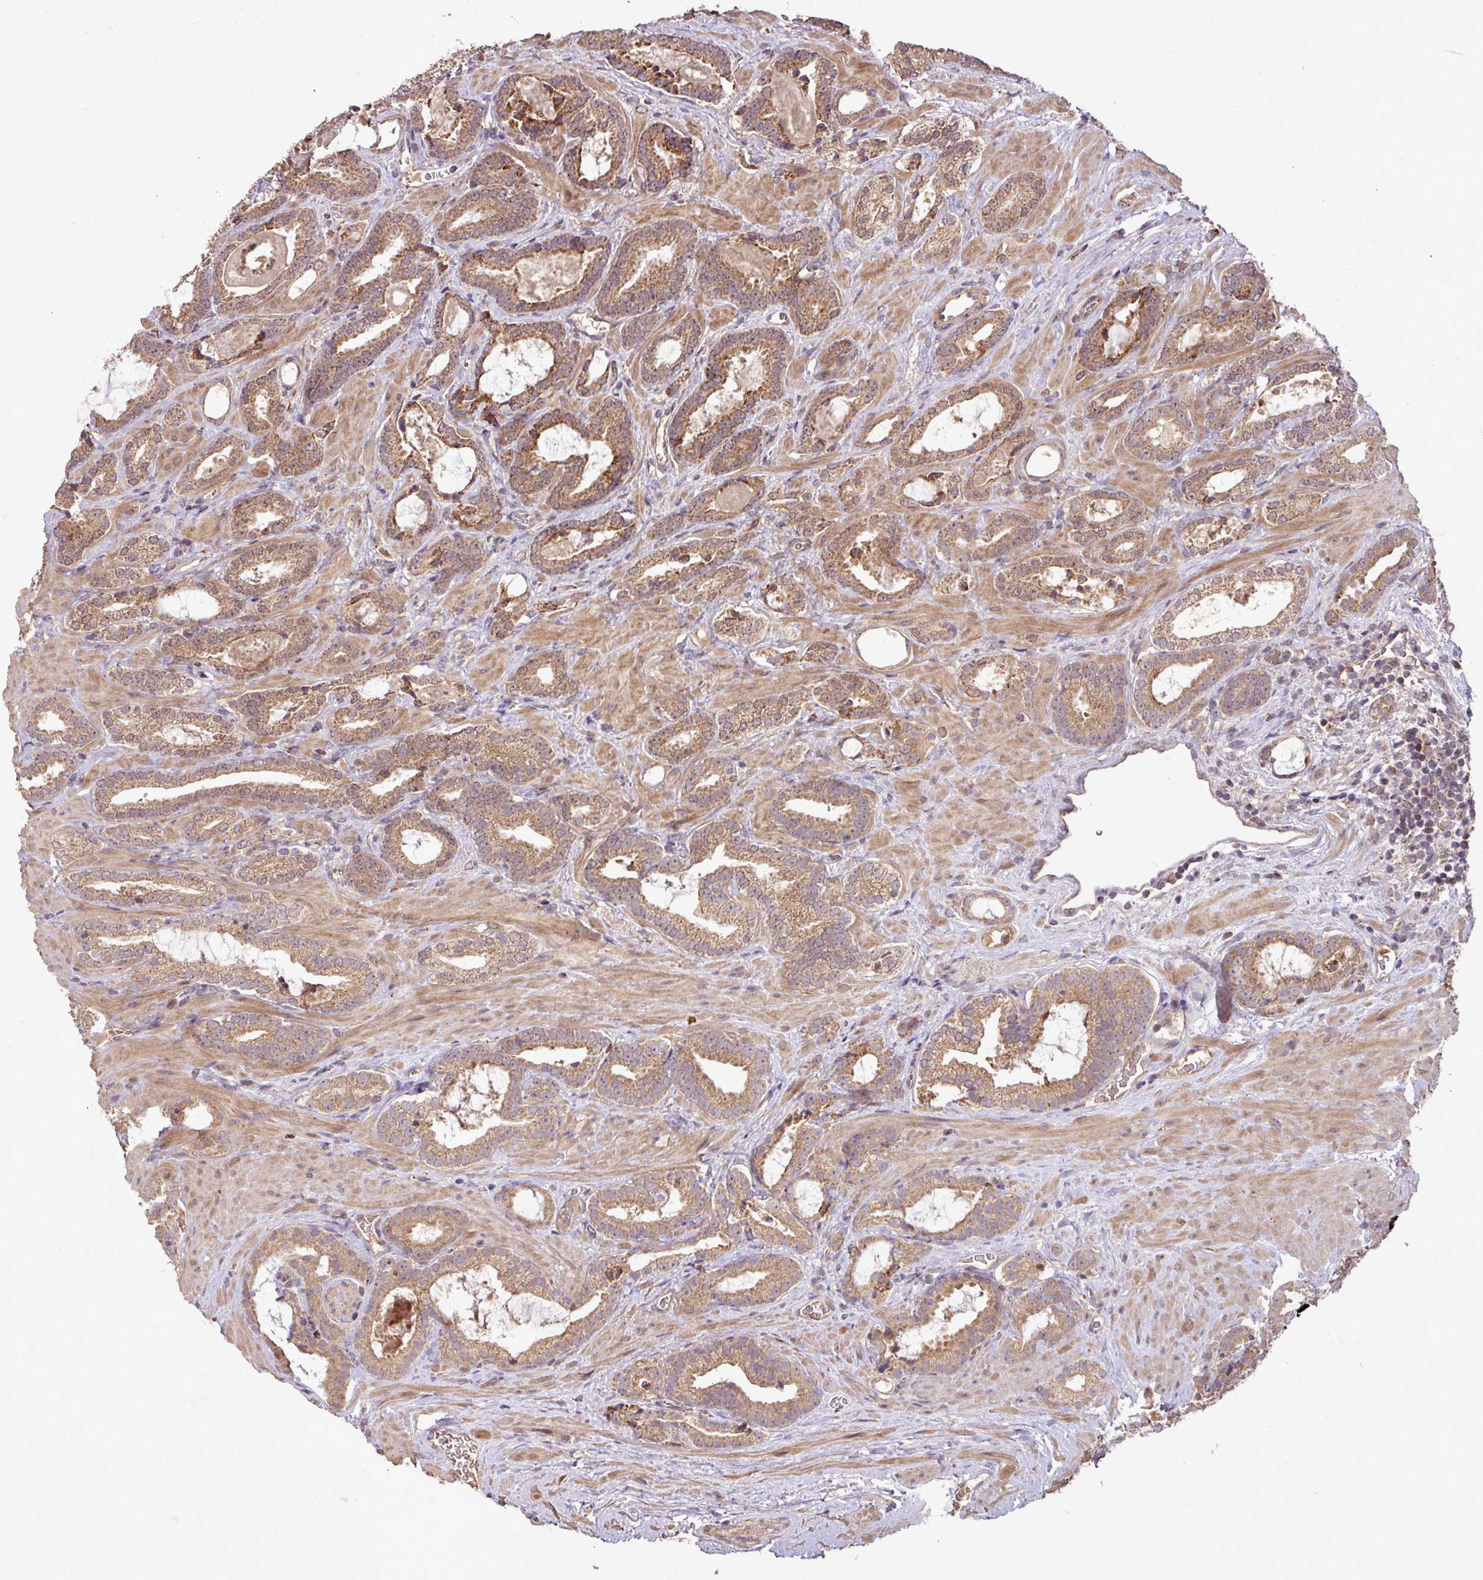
{"staining": {"intensity": "moderate", "quantity": ">75%", "location": "cytoplasmic/membranous"}, "tissue": "prostate cancer", "cell_type": "Tumor cells", "image_type": "cancer", "snomed": [{"axis": "morphology", "description": "Adenocarcinoma, Low grade"}, {"axis": "topography", "description": "Prostate"}], "caption": "Immunohistochemistry (DAB) staining of prostate cancer displays moderate cytoplasmic/membranous protein positivity in about >75% of tumor cells.", "gene": "YPEL3", "patient": {"sex": "male", "age": 62}}